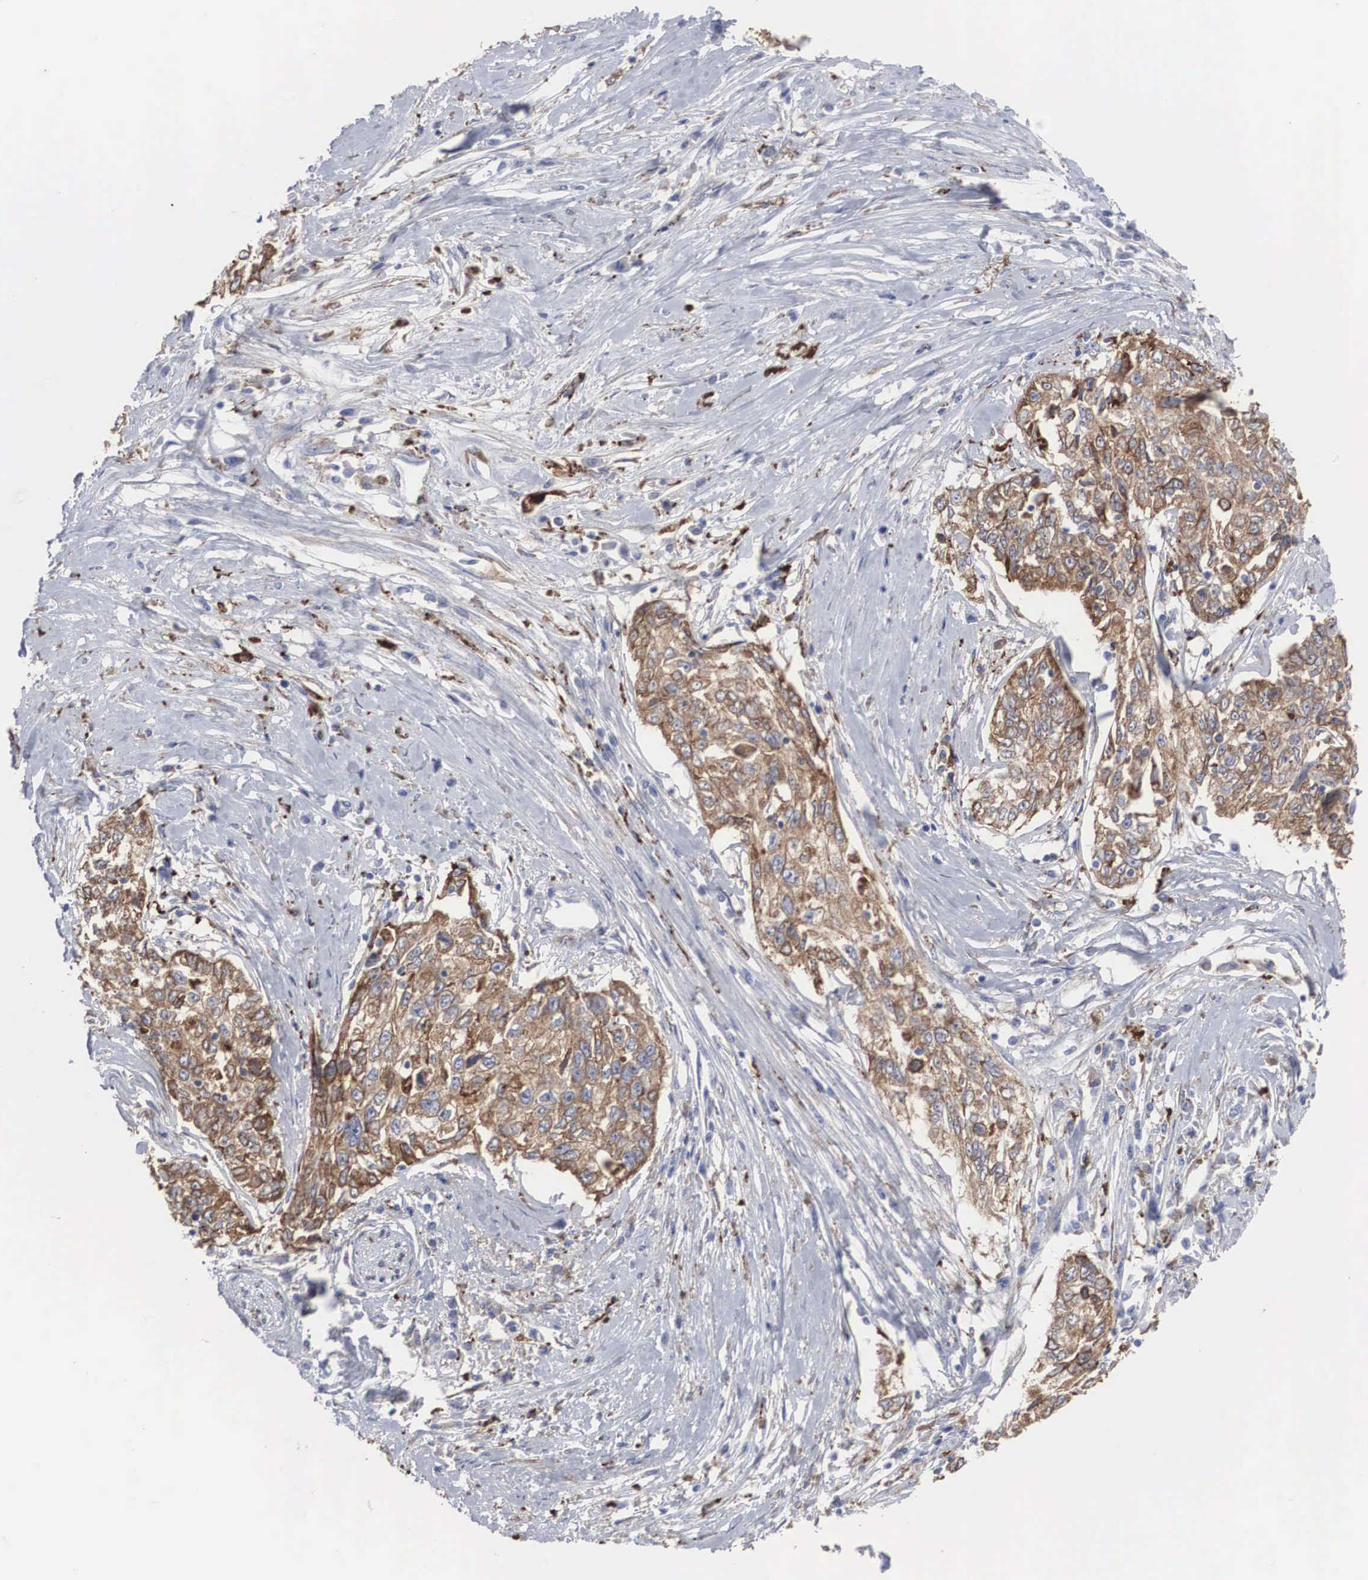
{"staining": {"intensity": "moderate", "quantity": ">75%", "location": "cytoplasmic/membranous"}, "tissue": "cervical cancer", "cell_type": "Tumor cells", "image_type": "cancer", "snomed": [{"axis": "morphology", "description": "Squamous cell carcinoma, NOS"}, {"axis": "topography", "description": "Cervix"}], "caption": "The image reveals immunohistochemical staining of cervical cancer. There is moderate cytoplasmic/membranous staining is seen in about >75% of tumor cells.", "gene": "LGALS3BP", "patient": {"sex": "female", "age": 57}}